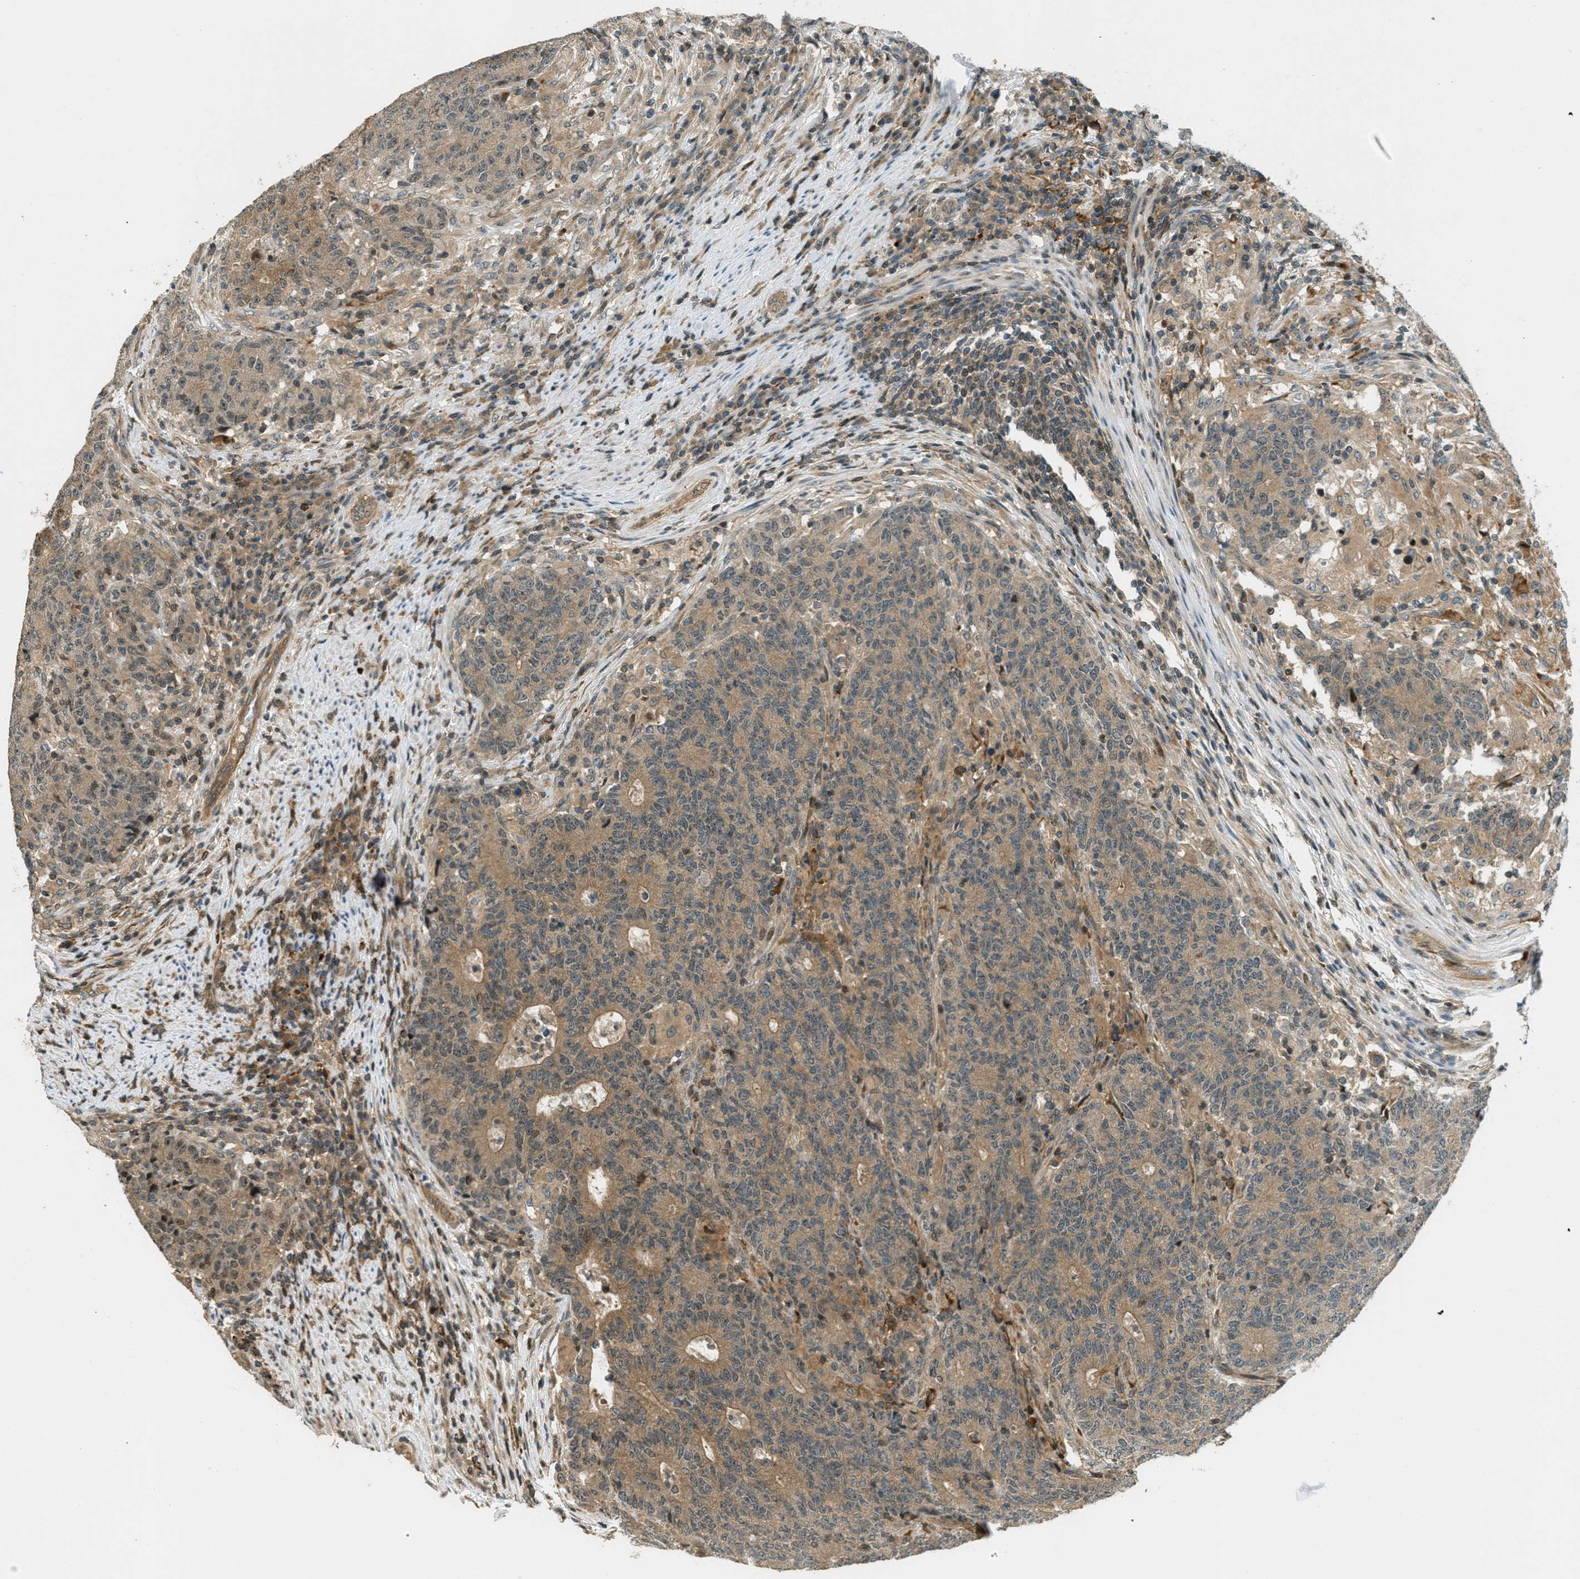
{"staining": {"intensity": "moderate", "quantity": ">75%", "location": "cytoplasmic/membranous"}, "tissue": "colorectal cancer", "cell_type": "Tumor cells", "image_type": "cancer", "snomed": [{"axis": "morphology", "description": "Normal tissue, NOS"}, {"axis": "morphology", "description": "Adenocarcinoma, NOS"}, {"axis": "topography", "description": "Colon"}], "caption": "Moderate cytoplasmic/membranous protein expression is appreciated in approximately >75% of tumor cells in colorectal adenocarcinoma.", "gene": "PTPN23", "patient": {"sex": "female", "age": 75}}